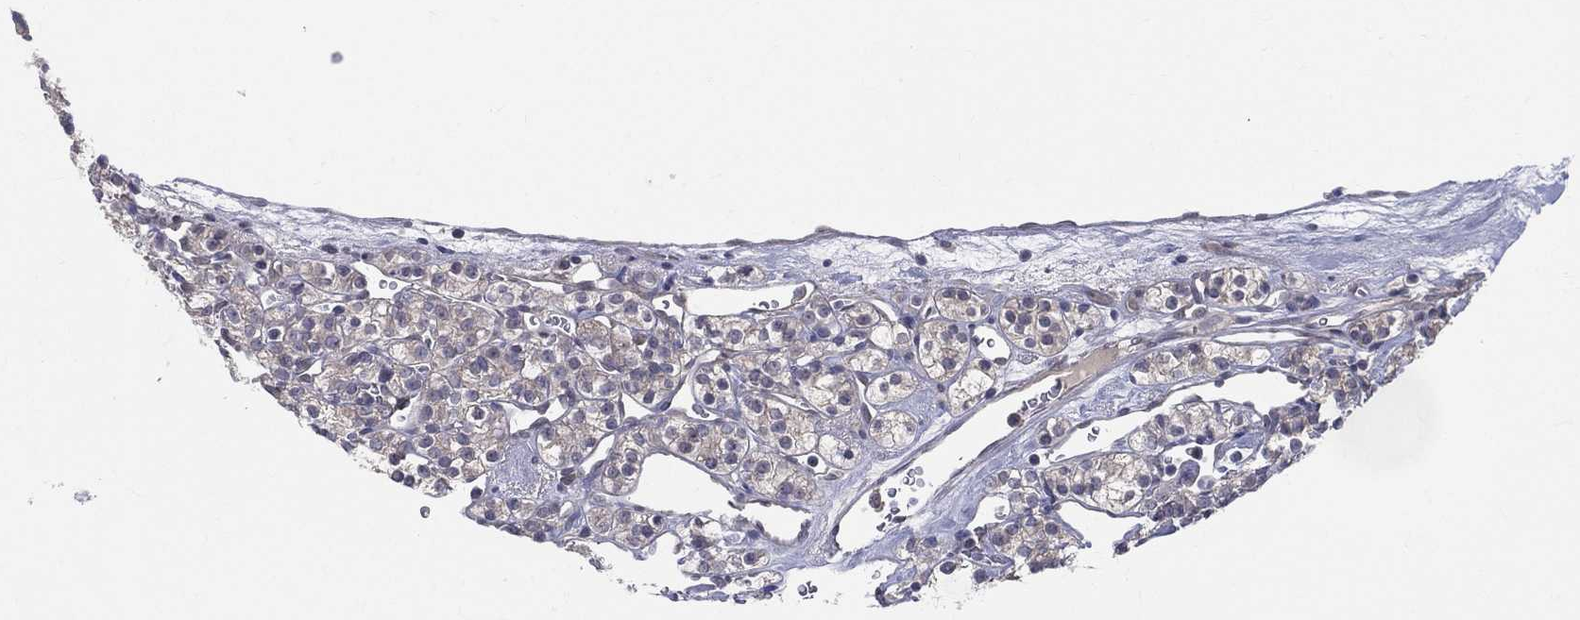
{"staining": {"intensity": "negative", "quantity": "none", "location": "none"}, "tissue": "renal cancer", "cell_type": "Tumor cells", "image_type": "cancer", "snomed": [{"axis": "morphology", "description": "Adenocarcinoma, NOS"}, {"axis": "topography", "description": "Kidney"}], "caption": "High power microscopy micrograph of an IHC micrograph of renal adenocarcinoma, revealing no significant expression in tumor cells.", "gene": "DLG4", "patient": {"sex": "male", "age": 77}}